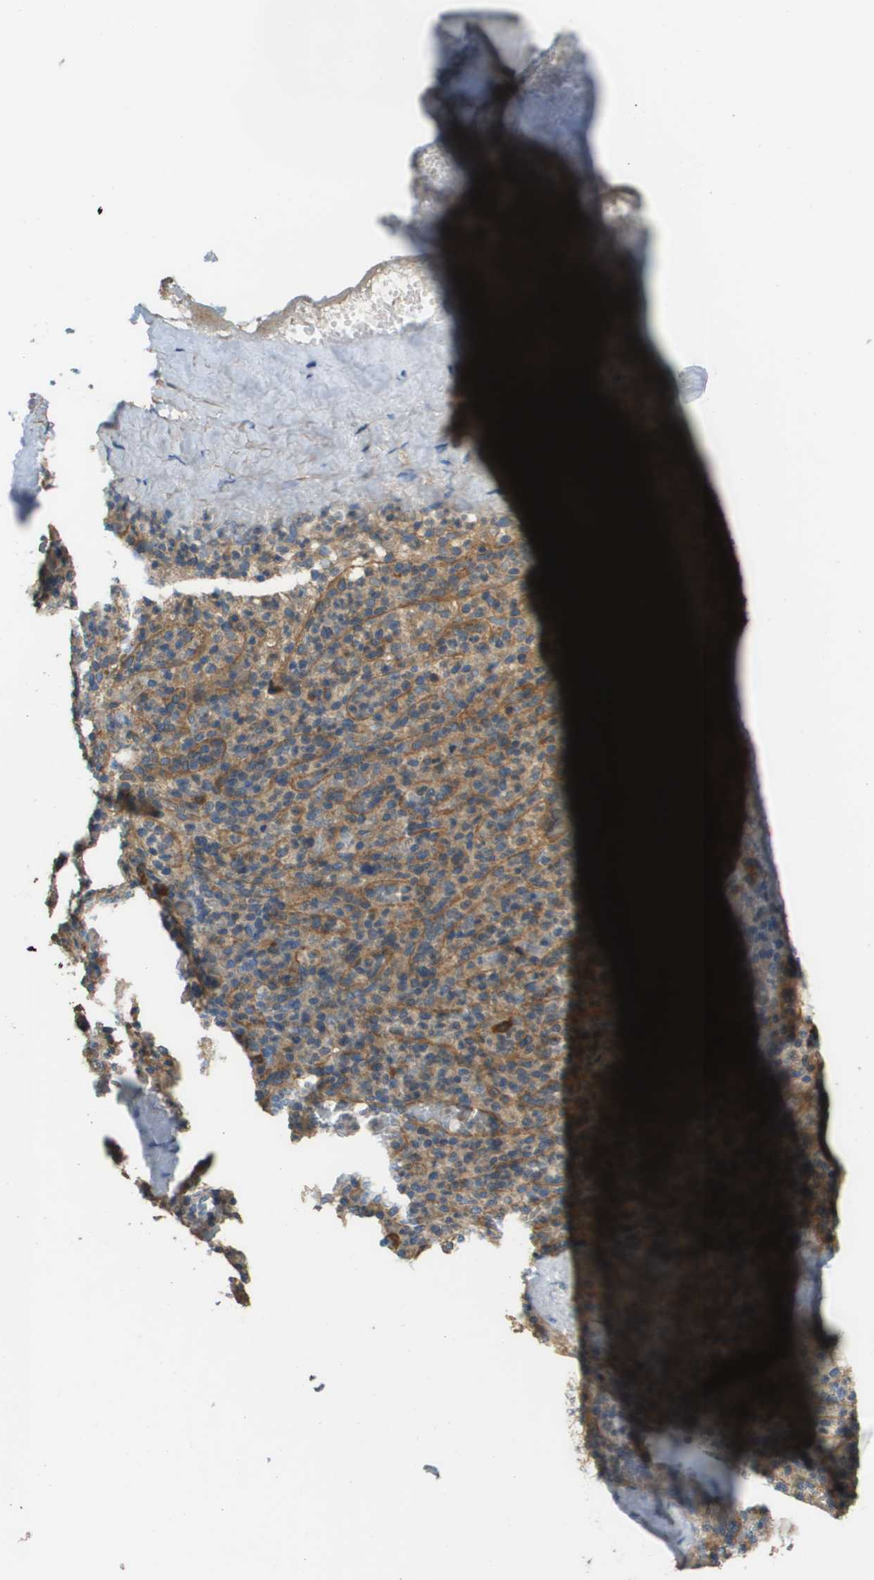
{"staining": {"intensity": "weak", "quantity": "25%-75%", "location": "cytoplasmic/membranous"}, "tissue": "spleen", "cell_type": "Cells in red pulp", "image_type": "normal", "snomed": [{"axis": "morphology", "description": "Normal tissue, NOS"}, {"axis": "topography", "description": "Spleen"}], "caption": "Protein analysis of benign spleen displays weak cytoplasmic/membranous staining in about 25%-75% of cells in red pulp. (DAB (3,3'-diaminobenzidine) IHC, brown staining for protein, blue staining for nuclei).", "gene": "DNAJB11", "patient": {"sex": "male", "age": 36}}